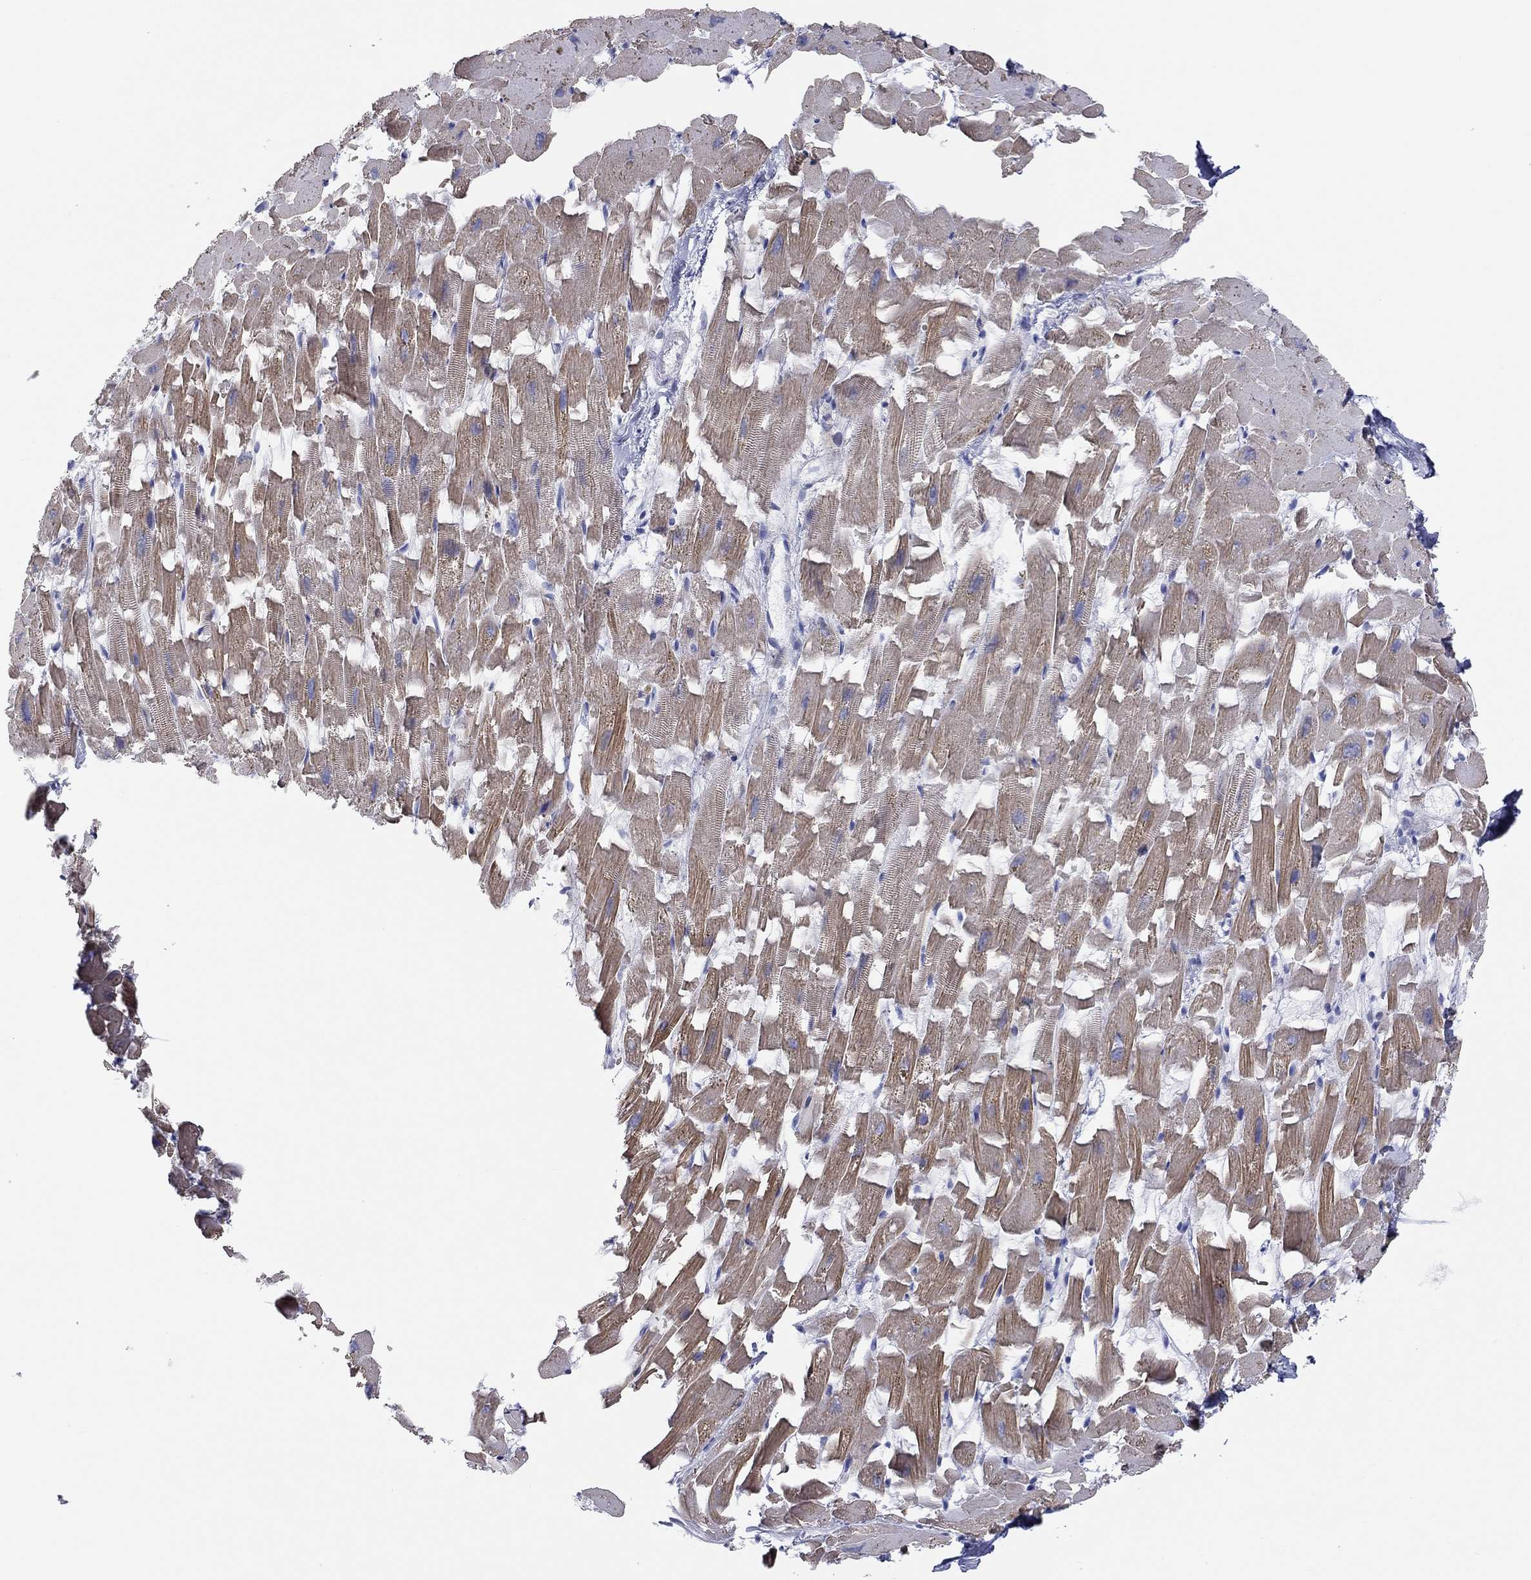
{"staining": {"intensity": "moderate", "quantity": ">75%", "location": "cytoplasmic/membranous"}, "tissue": "heart muscle", "cell_type": "Cardiomyocytes", "image_type": "normal", "snomed": [{"axis": "morphology", "description": "Normal tissue, NOS"}, {"axis": "topography", "description": "Heart"}], "caption": "Immunohistochemical staining of unremarkable human heart muscle demonstrates >75% levels of moderate cytoplasmic/membranous protein staining in about >75% of cardiomyocytes. (Stains: DAB in brown, nuclei in blue, Microscopy: brightfield microscopy at high magnification).", "gene": "AK8", "patient": {"sex": "female", "age": 64}}